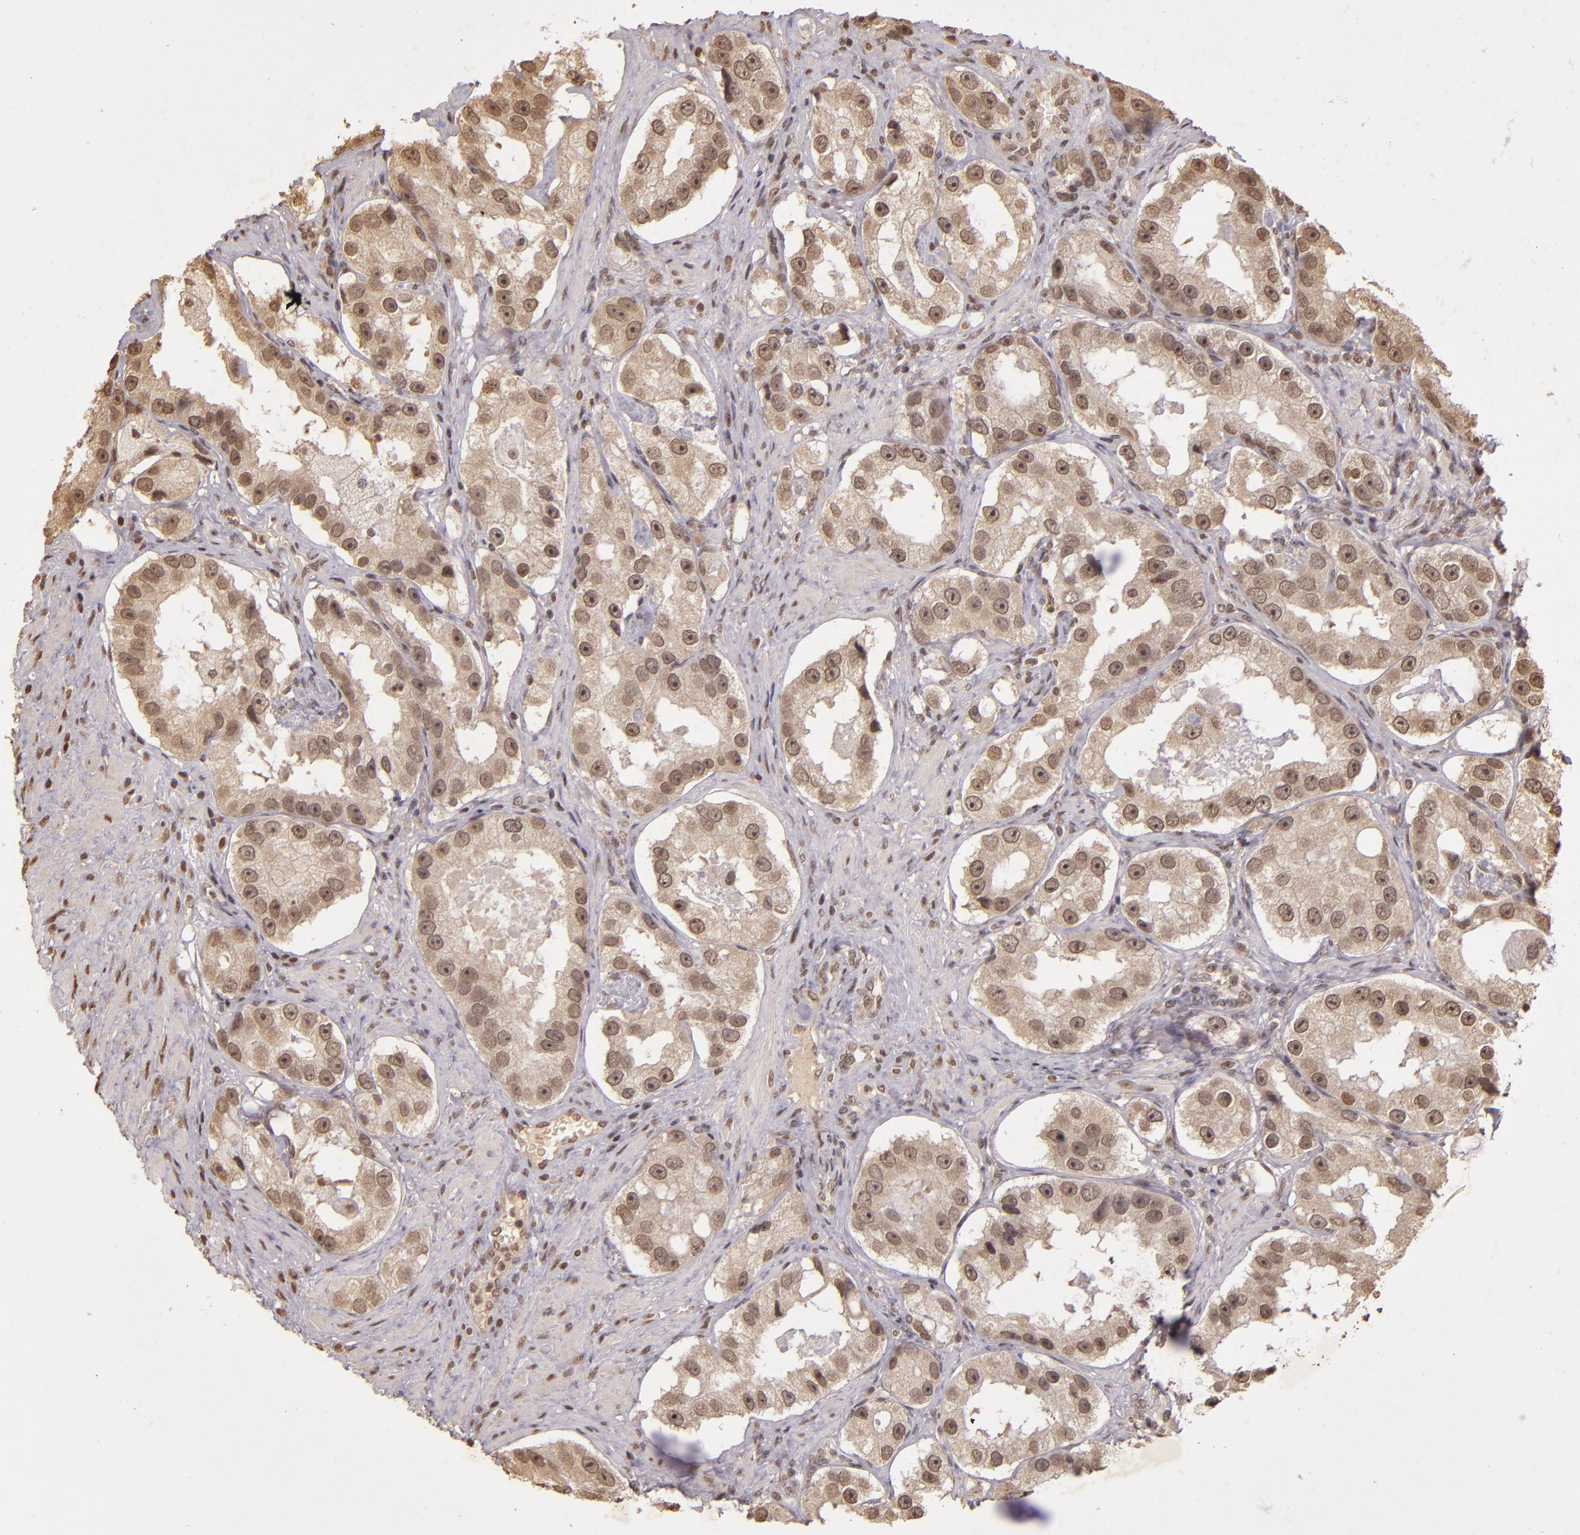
{"staining": {"intensity": "weak", "quantity": ">75%", "location": "cytoplasmic/membranous,nuclear"}, "tissue": "prostate cancer", "cell_type": "Tumor cells", "image_type": "cancer", "snomed": [{"axis": "morphology", "description": "Adenocarcinoma, High grade"}, {"axis": "topography", "description": "Prostate"}], "caption": "The immunohistochemical stain highlights weak cytoplasmic/membranous and nuclear positivity in tumor cells of prostate adenocarcinoma (high-grade) tissue. The staining was performed using DAB (3,3'-diaminobenzidine) to visualize the protein expression in brown, while the nuclei were stained in blue with hematoxylin (Magnification: 20x).", "gene": "CUL1", "patient": {"sex": "male", "age": 63}}